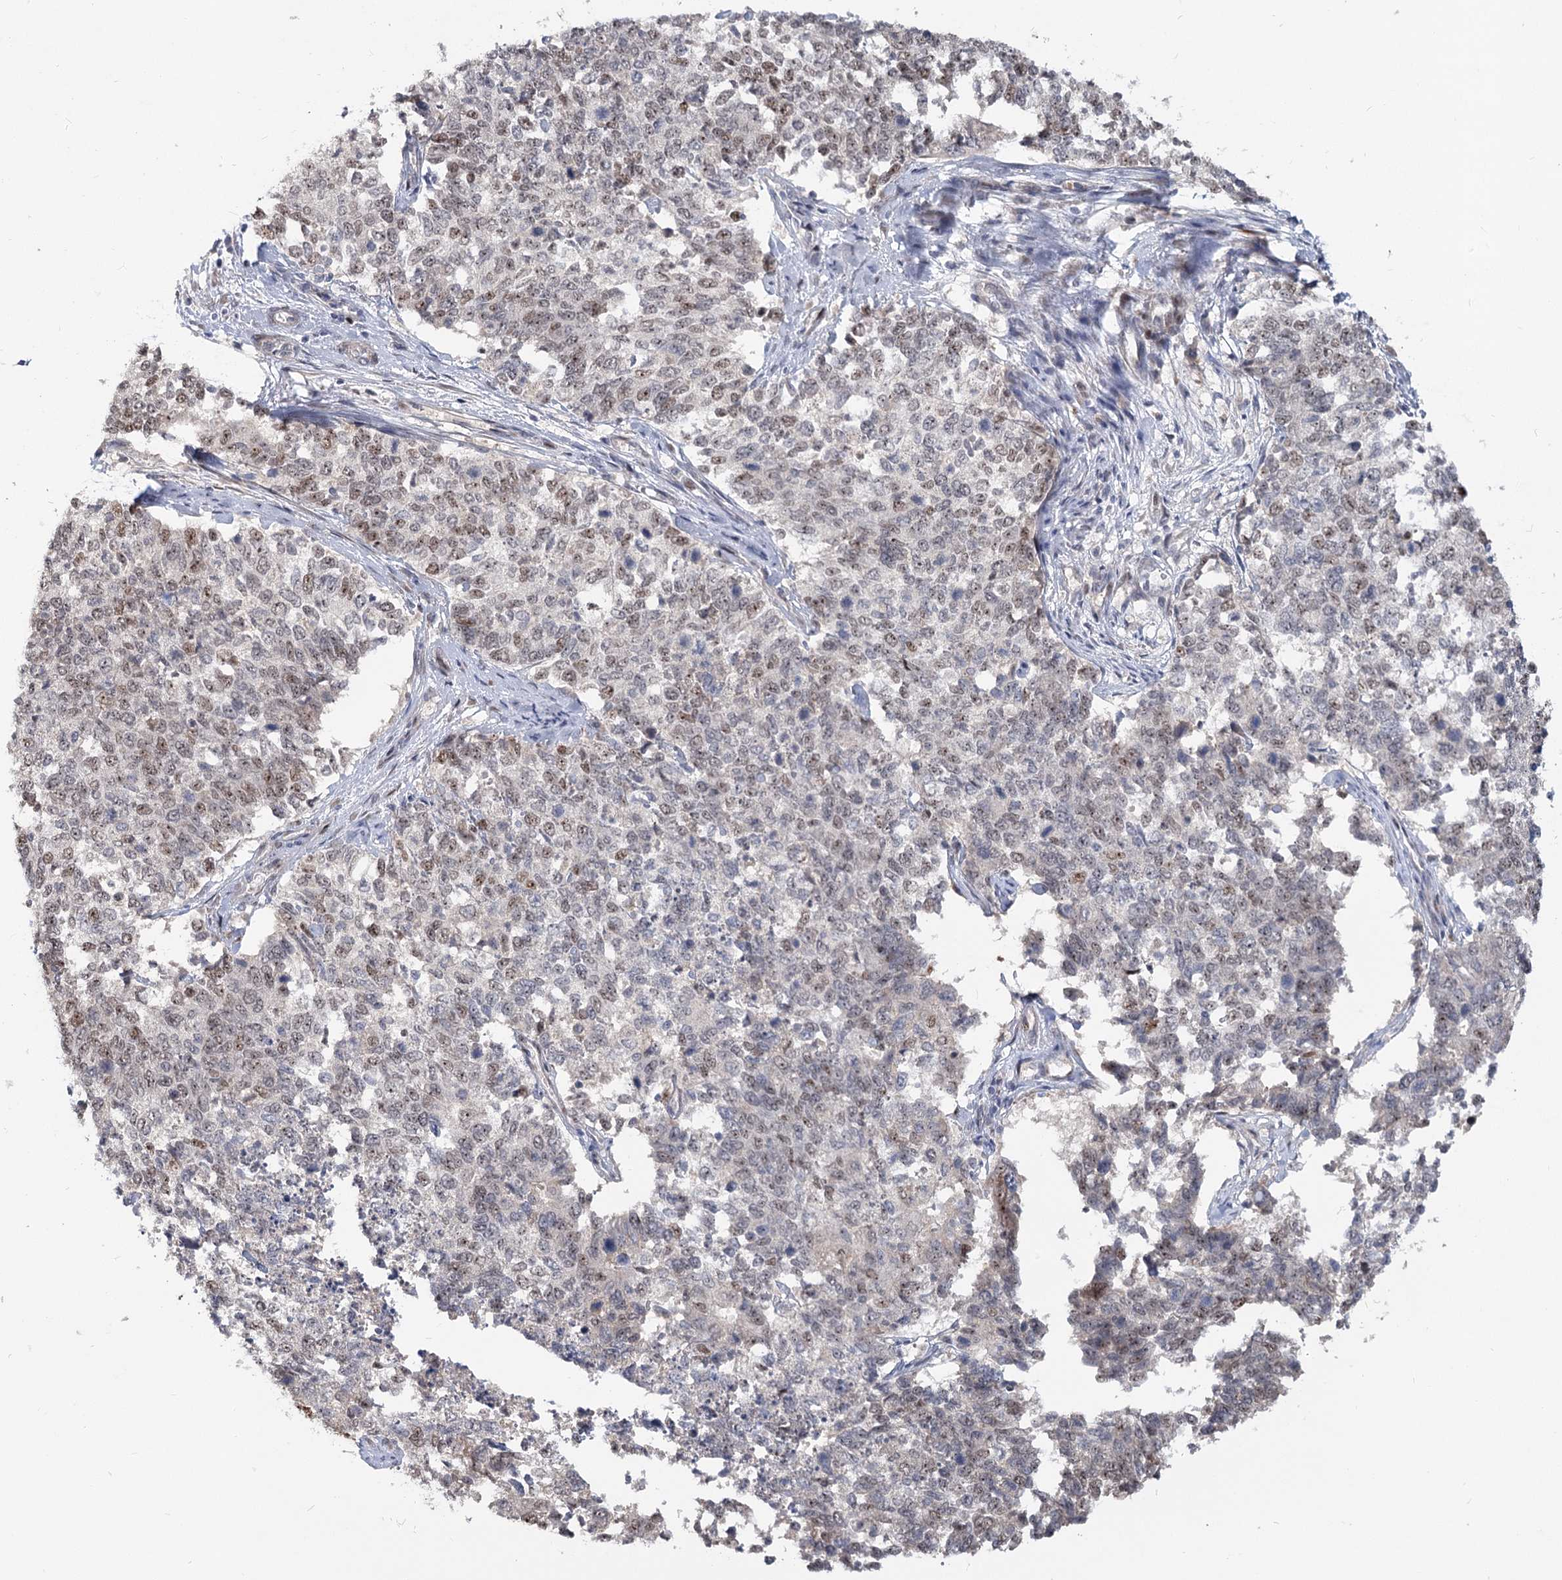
{"staining": {"intensity": "moderate", "quantity": "<25%", "location": "nuclear"}, "tissue": "cervical cancer", "cell_type": "Tumor cells", "image_type": "cancer", "snomed": [{"axis": "morphology", "description": "Squamous cell carcinoma, NOS"}, {"axis": "topography", "description": "Cervix"}], "caption": "DAB (3,3'-diaminobenzidine) immunohistochemical staining of human cervical cancer (squamous cell carcinoma) exhibits moderate nuclear protein expression in approximately <25% of tumor cells. (Brightfield microscopy of DAB IHC at high magnification).", "gene": "PIK3C2A", "patient": {"sex": "female", "age": 63}}